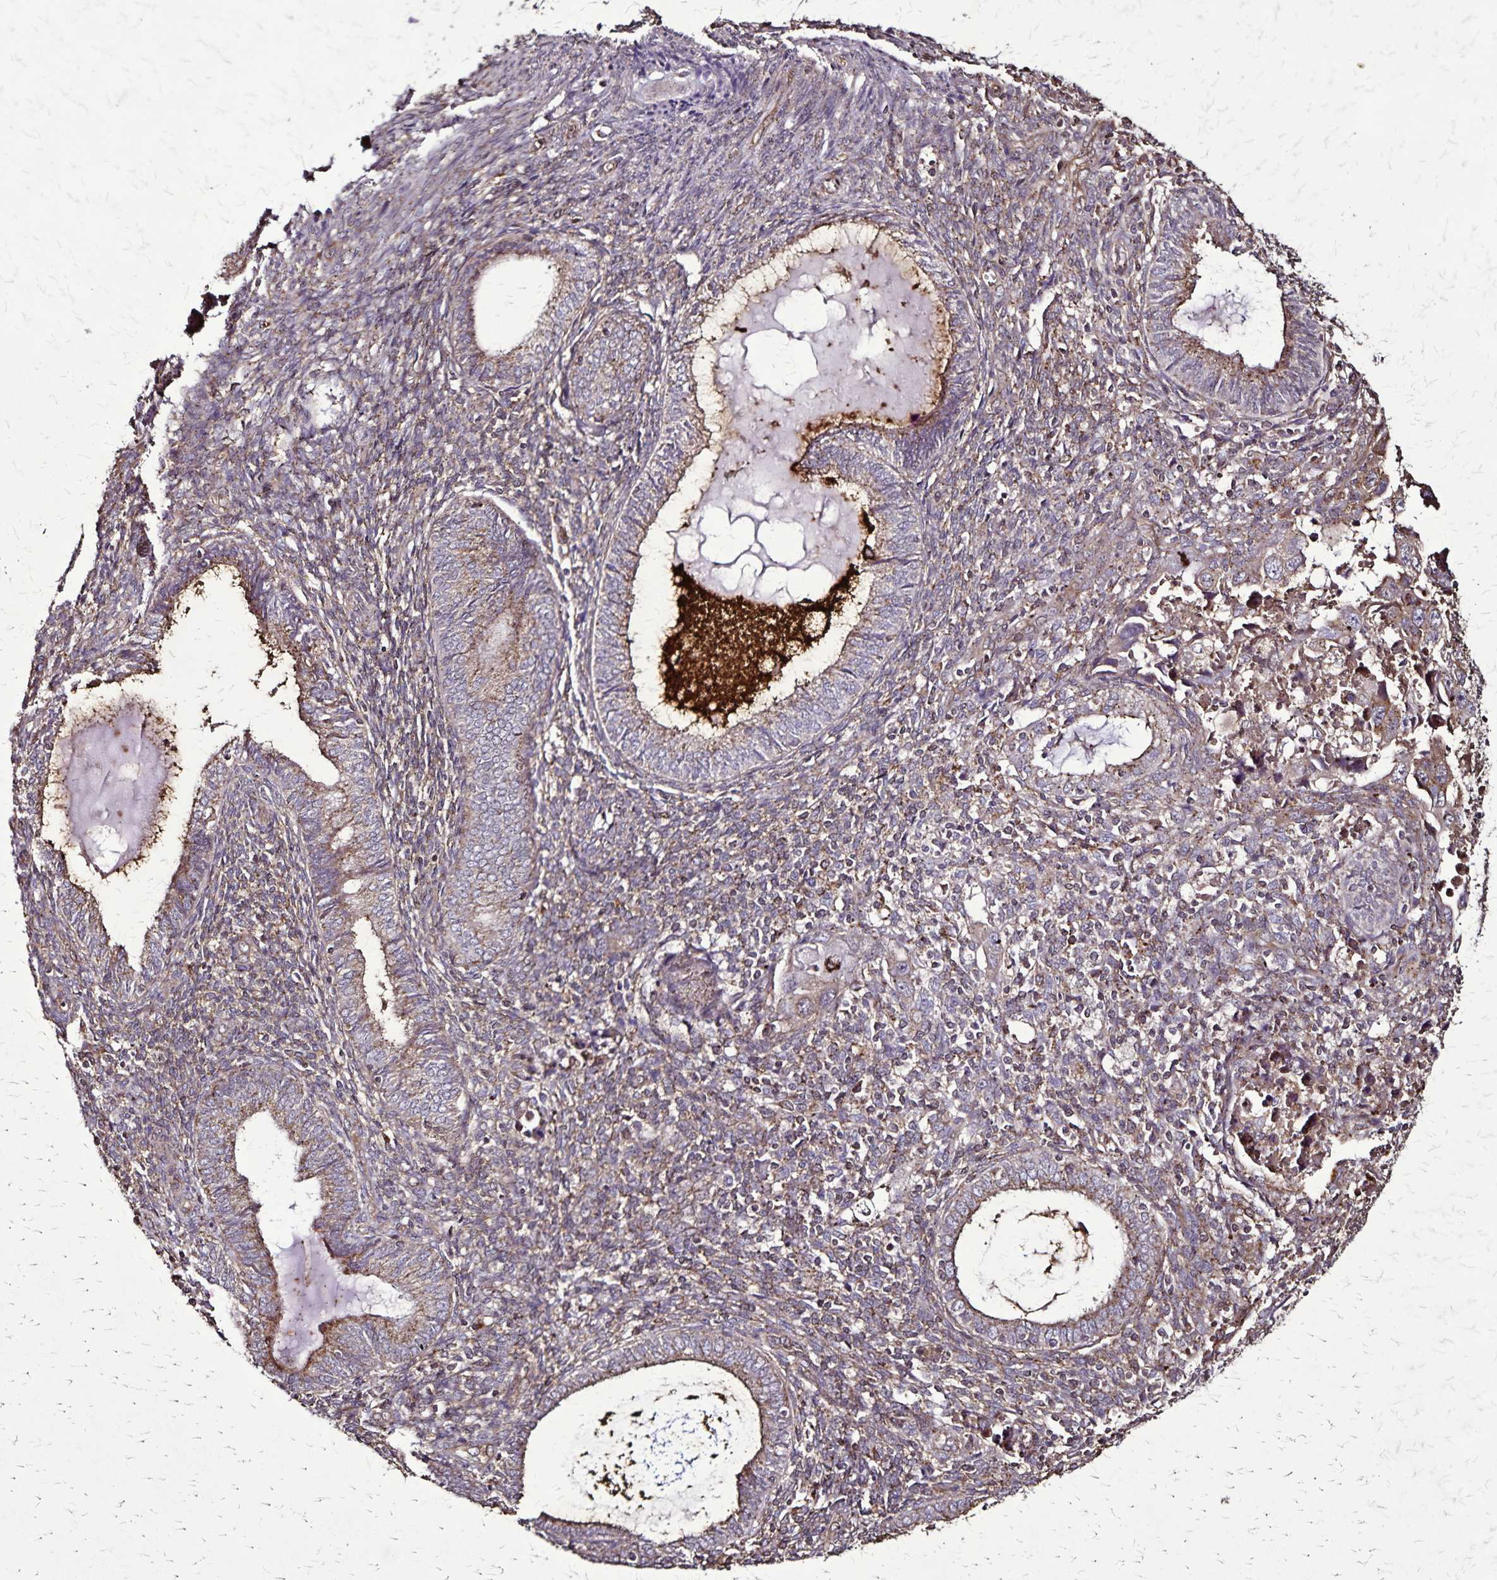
{"staining": {"intensity": "moderate", "quantity": "25%-75%", "location": "cytoplasmic/membranous"}, "tissue": "endometrial cancer", "cell_type": "Tumor cells", "image_type": "cancer", "snomed": [{"axis": "morphology", "description": "Adenocarcinoma, NOS"}, {"axis": "topography", "description": "Uterus"}], "caption": "Endometrial cancer (adenocarcinoma) was stained to show a protein in brown. There is medium levels of moderate cytoplasmic/membranous positivity in about 25%-75% of tumor cells.", "gene": "CHMP1B", "patient": {"sex": "female", "age": 62}}